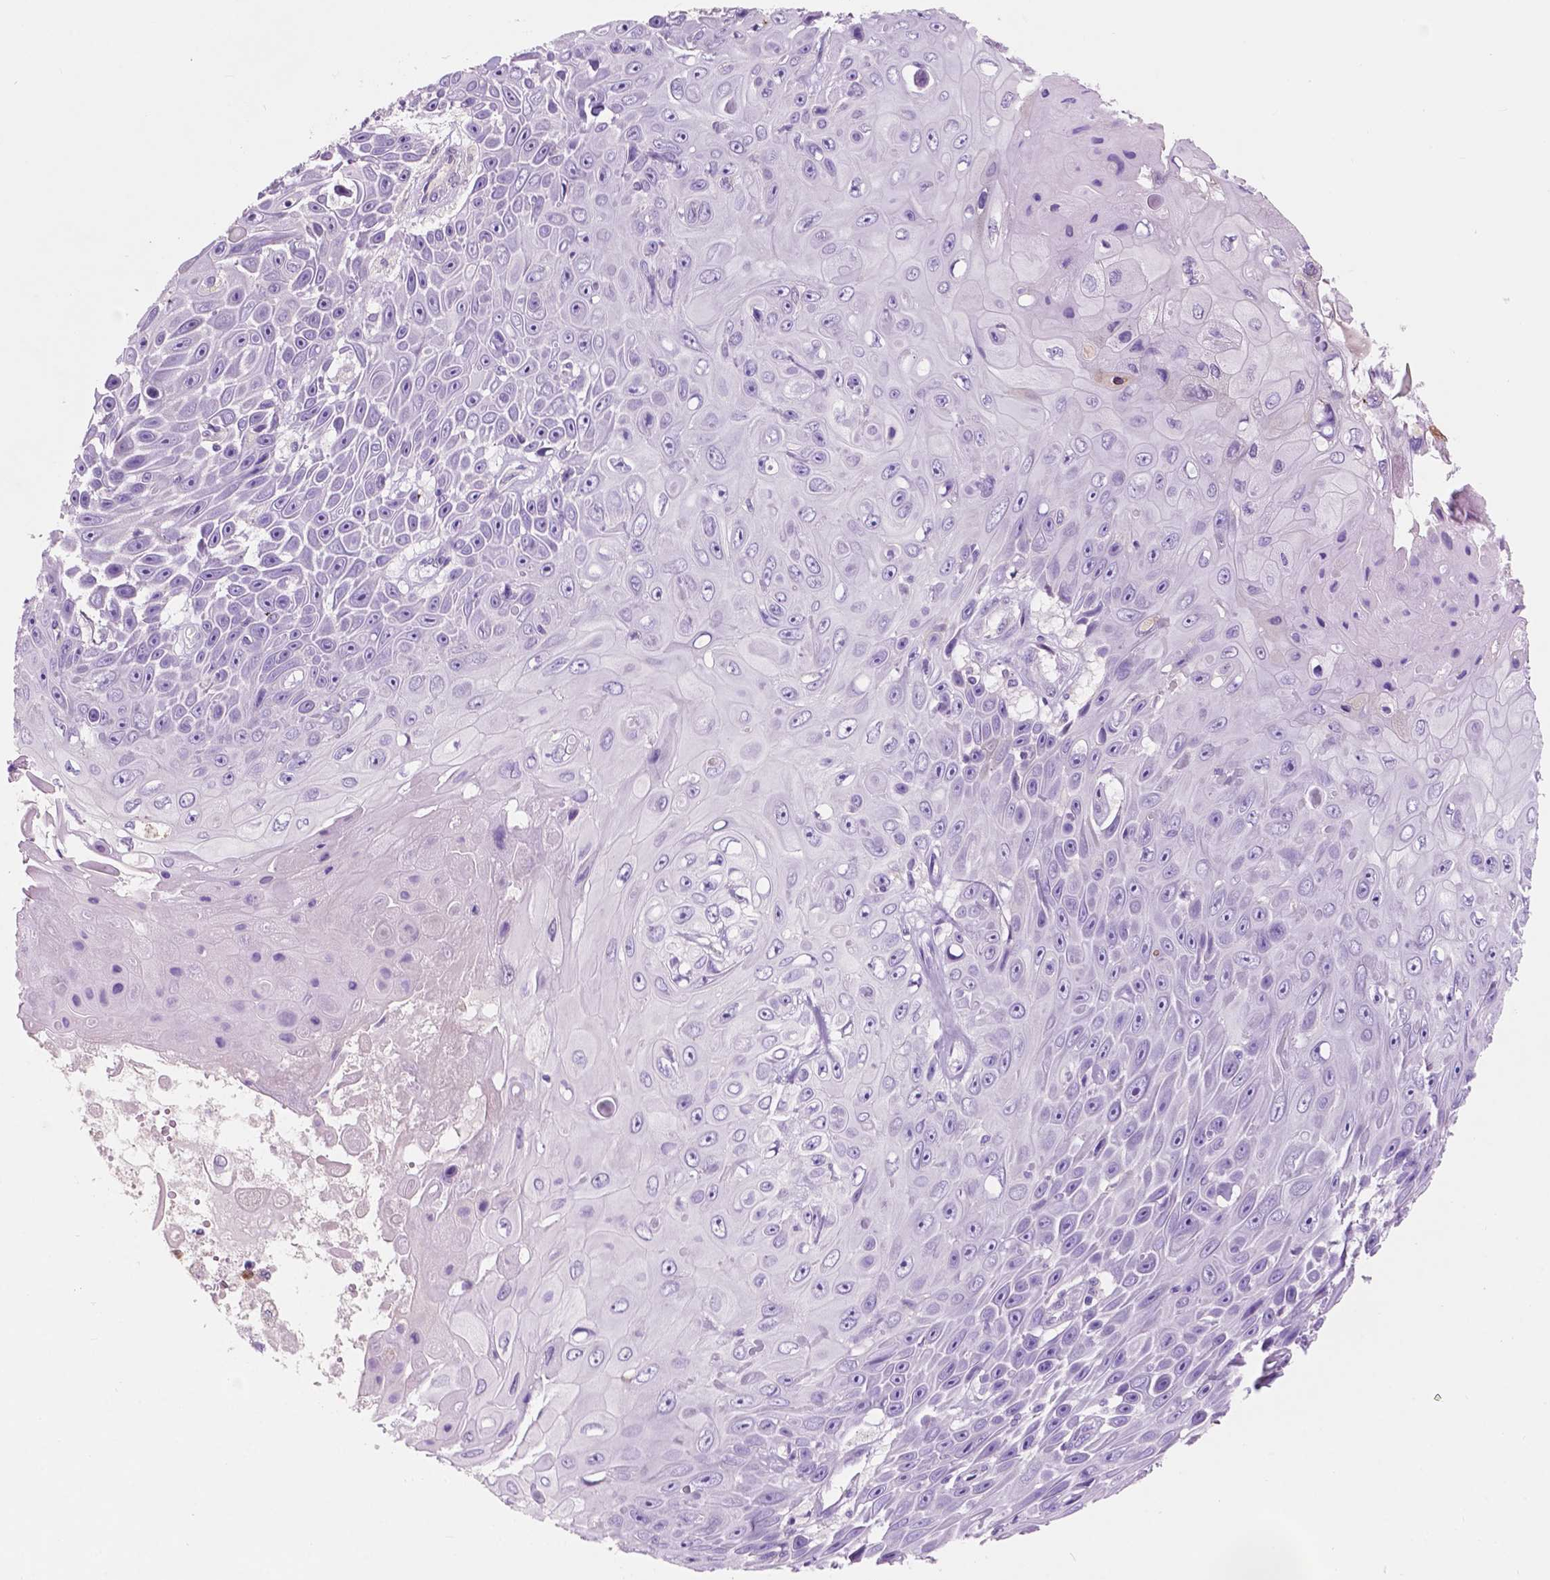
{"staining": {"intensity": "negative", "quantity": "none", "location": "none"}, "tissue": "skin cancer", "cell_type": "Tumor cells", "image_type": "cancer", "snomed": [{"axis": "morphology", "description": "Squamous cell carcinoma, NOS"}, {"axis": "topography", "description": "Skin"}], "caption": "This is an IHC image of squamous cell carcinoma (skin). There is no staining in tumor cells.", "gene": "CUZD1", "patient": {"sex": "male", "age": 82}}